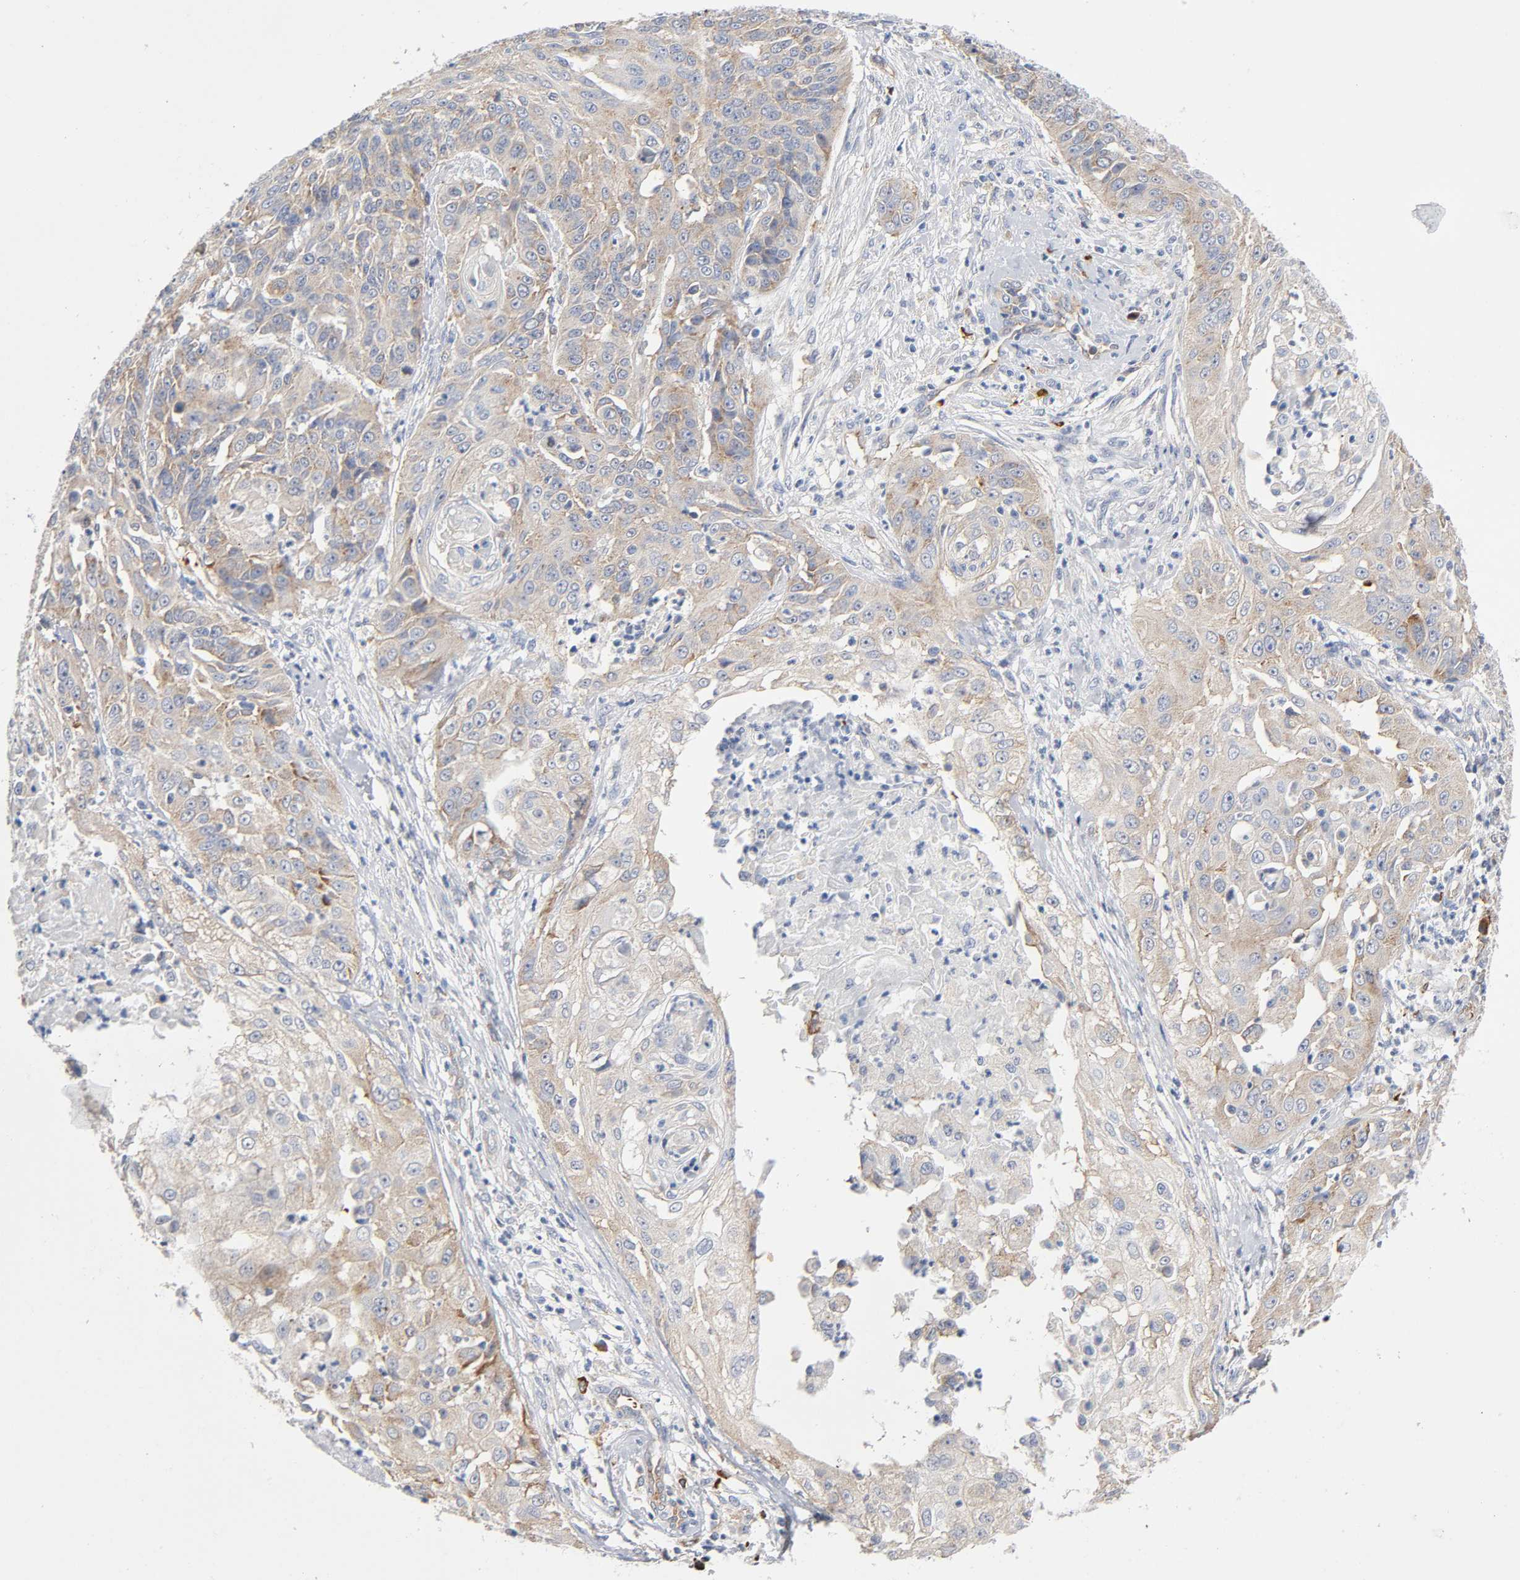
{"staining": {"intensity": "weak", "quantity": ">75%", "location": "cytoplasmic/membranous"}, "tissue": "cervical cancer", "cell_type": "Tumor cells", "image_type": "cancer", "snomed": [{"axis": "morphology", "description": "Squamous cell carcinoma, NOS"}, {"axis": "topography", "description": "Cervix"}], "caption": "Protein expression analysis of human cervical cancer reveals weak cytoplasmic/membranous staining in approximately >75% of tumor cells.", "gene": "CD2AP", "patient": {"sex": "female", "age": 64}}